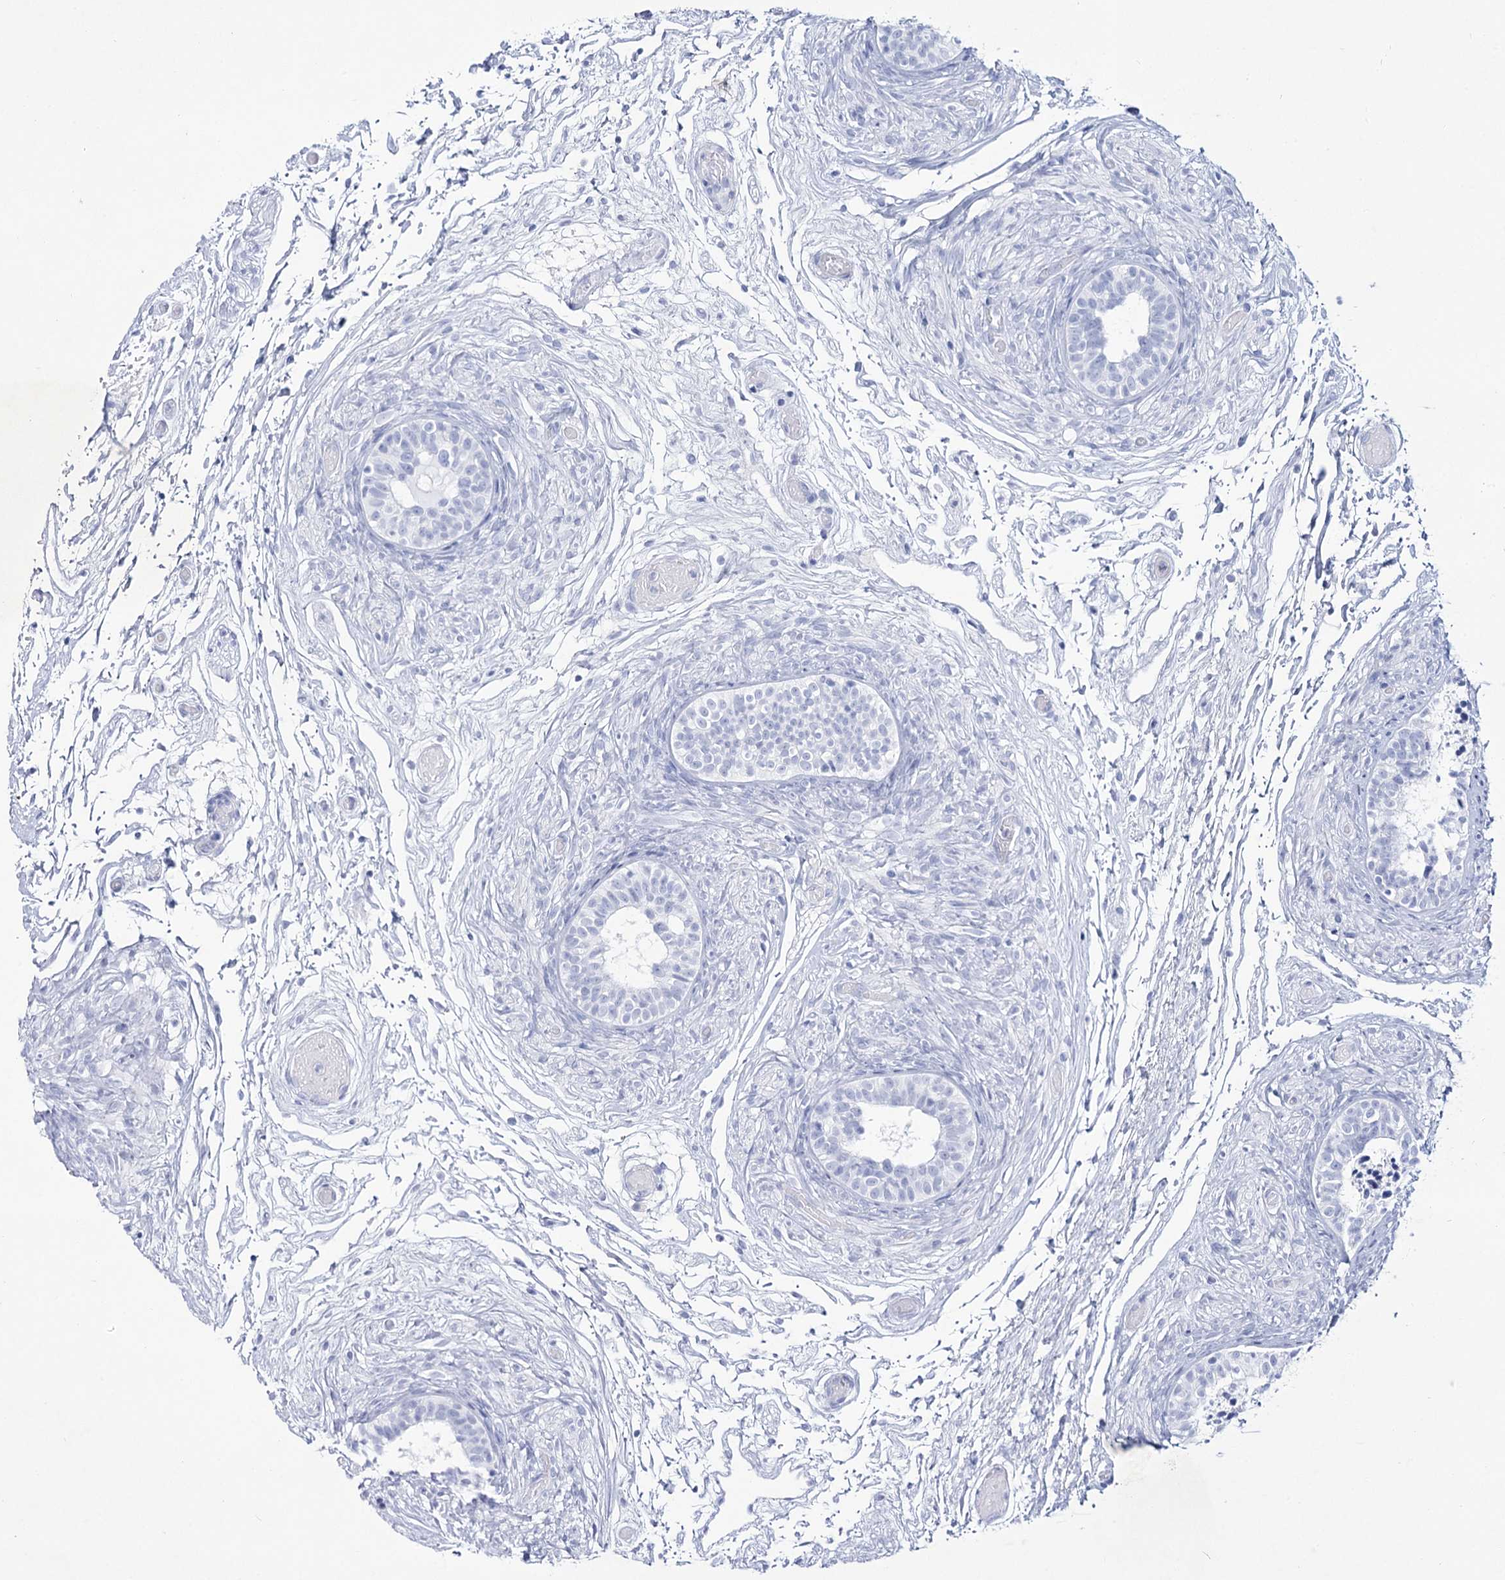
{"staining": {"intensity": "negative", "quantity": "none", "location": "none"}, "tissue": "epididymis", "cell_type": "Glandular cells", "image_type": "normal", "snomed": [{"axis": "morphology", "description": "Normal tissue, NOS"}, {"axis": "topography", "description": "Epididymis"}], "caption": "Immunohistochemical staining of normal human epididymis displays no significant expression in glandular cells.", "gene": "RNF186", "patient": {"sex": "male", "age": 5}}